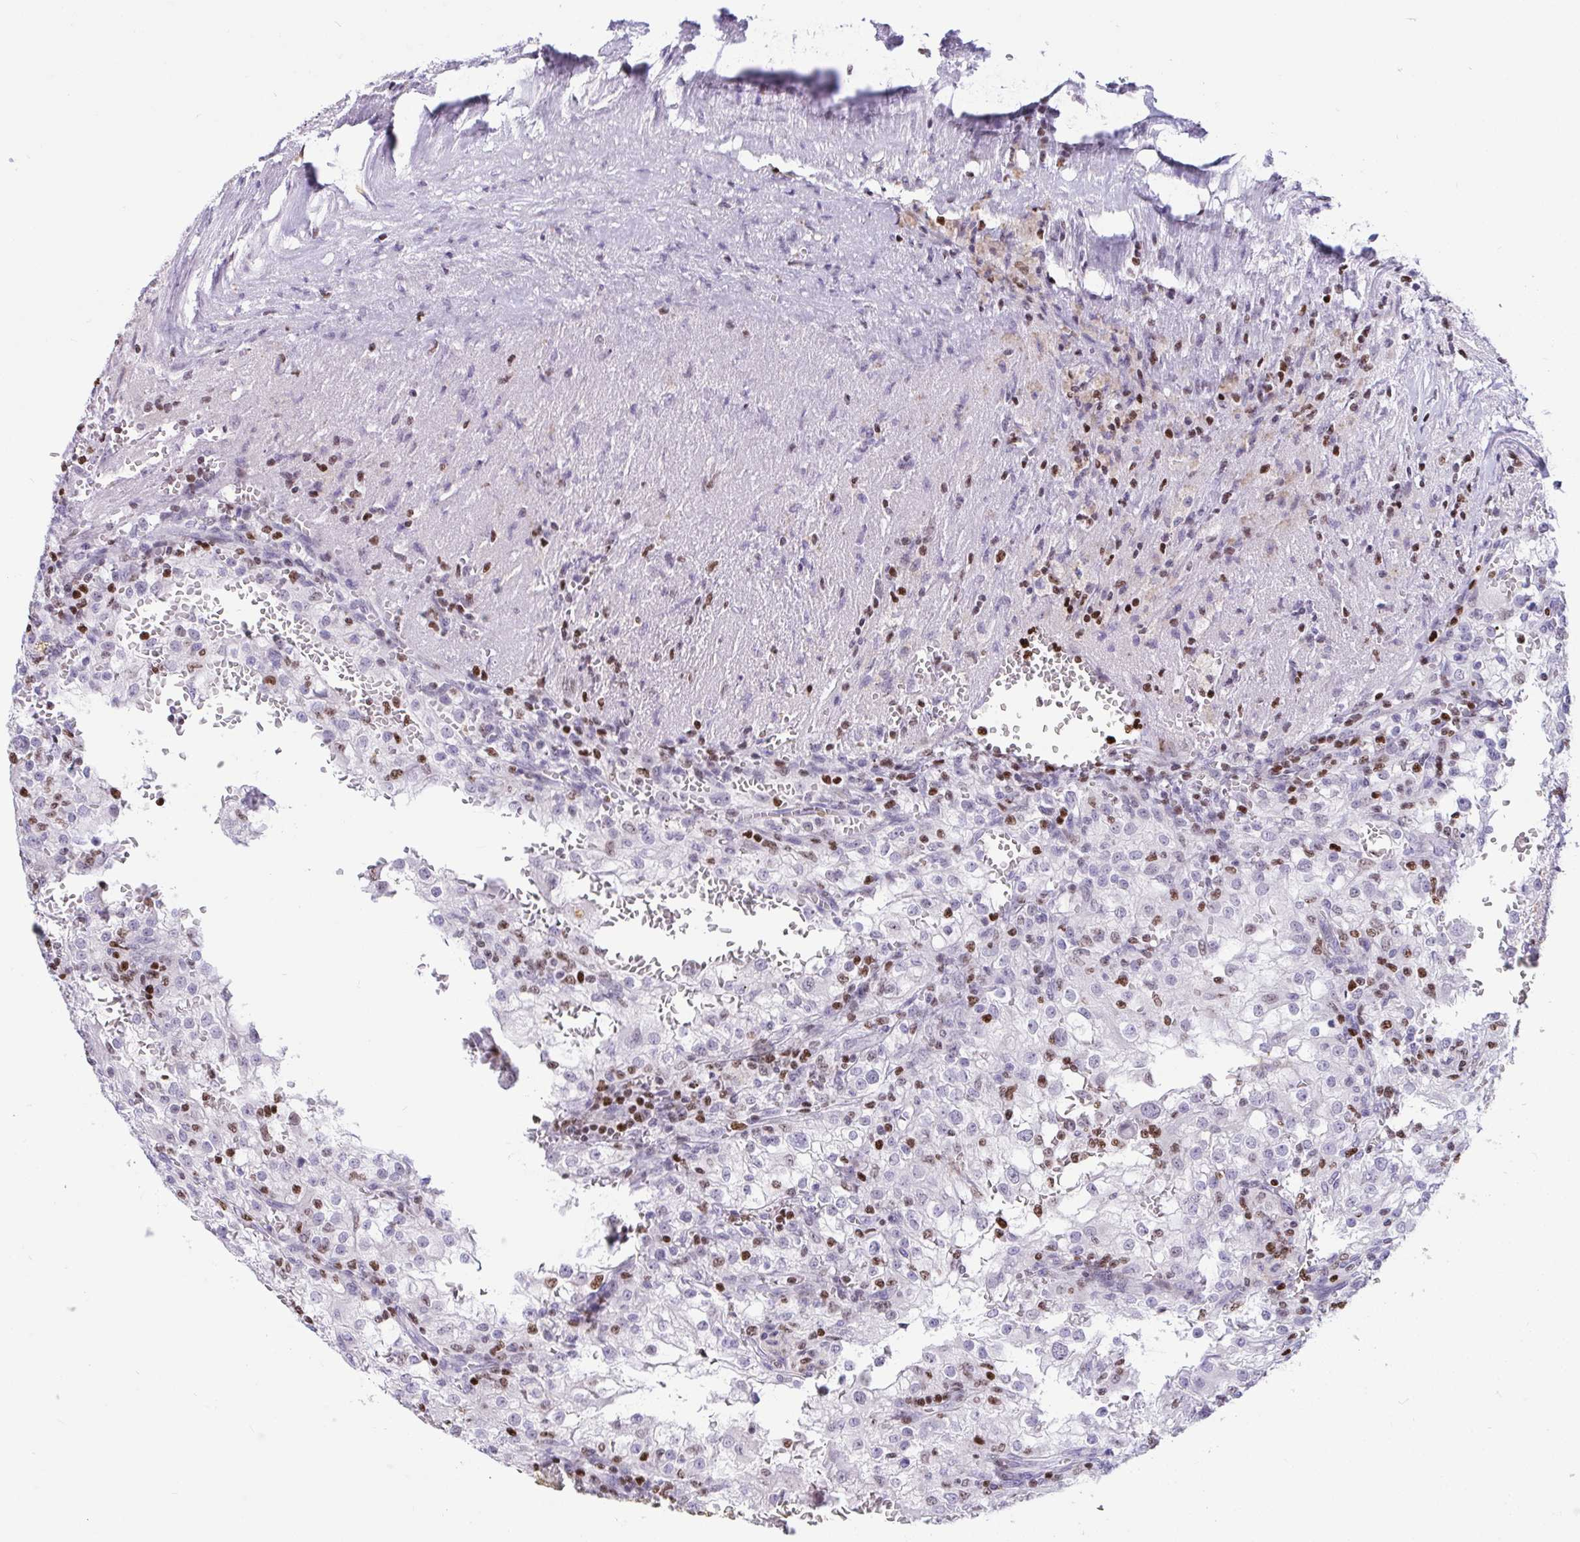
{"staining": {"intensity": "negative", "quantity": "none", "location": "none"}, "tissue": "renal cancer", "cell_type": "Tumor cells", "image_type": "cancer", "snomed": [{"axis": "morphology", "description": "Adenocarcinoma, NOS"}, {"axis": "topography", "description": "Kidney"}], "caption": "Histopathology image shows no significant protein positivity in tumor cells of adenocarcinoma (renal). (IHC, brightfield microscopy, high magnification).", "gene": "HMGB2", "patient": {"sex": "female", "age": 74}}